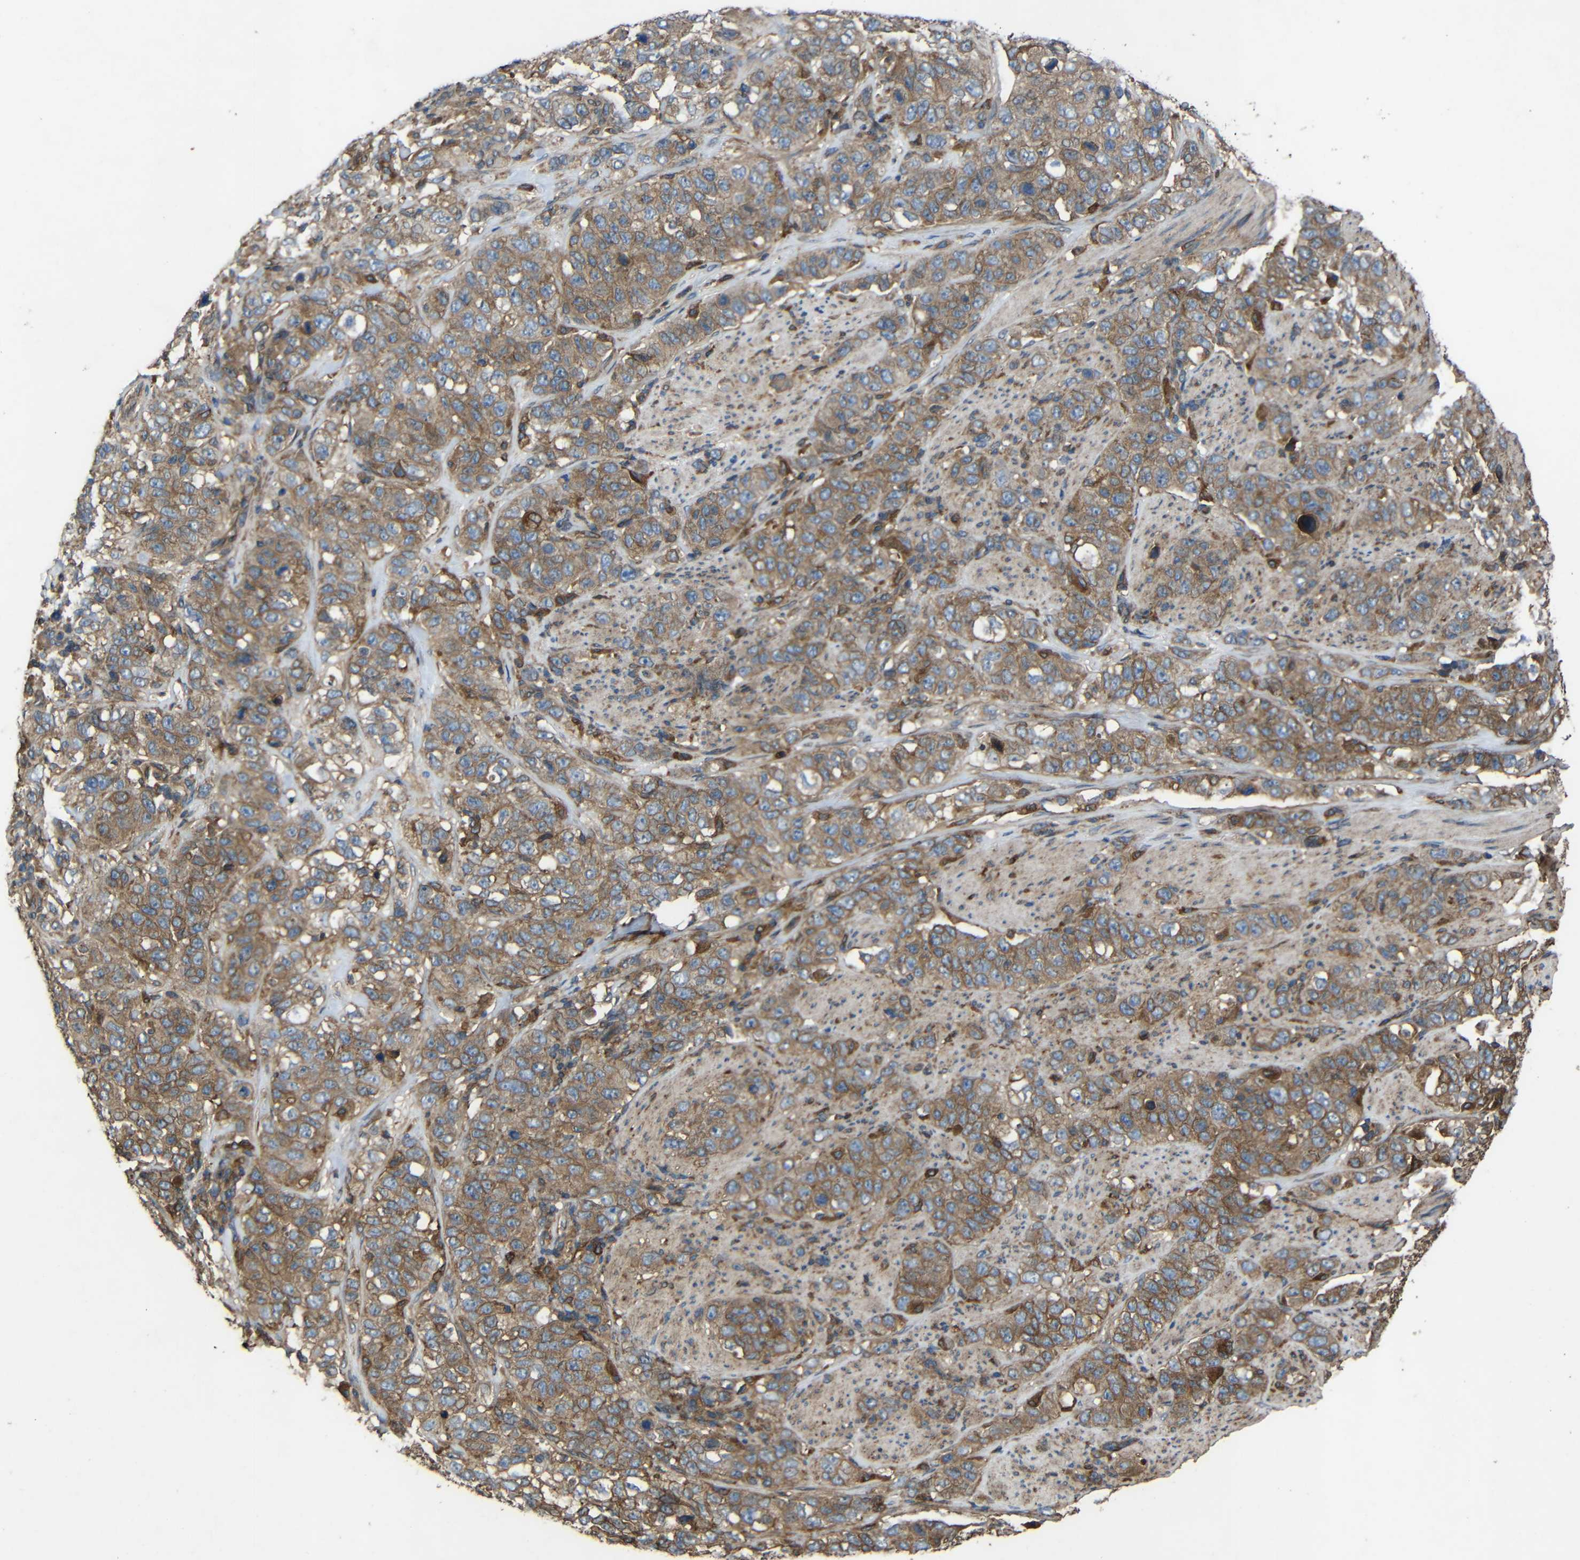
{"staining": {"intensity": "moderate", "quantity": ">75%", "location": "cytoplasmic/membranous"}, "tissue": "stomach cancer", "cell_type": "Tumor cells", "image_type": "cancer", "snomed": [{"axis": "morphology", "description": "Adenocarcinoma, NOS"}, {"axis": "topography", "description": "Stomach"}], "caption": "Immunohistochemical staining of human stomach cancer (adenocarcinoma) reveals moderate cytoplasmic/membranous protein staining in approximately >75% of tumor cells.", "gene": "TREM2", "patient": {"sex": "male", "age": 48}}